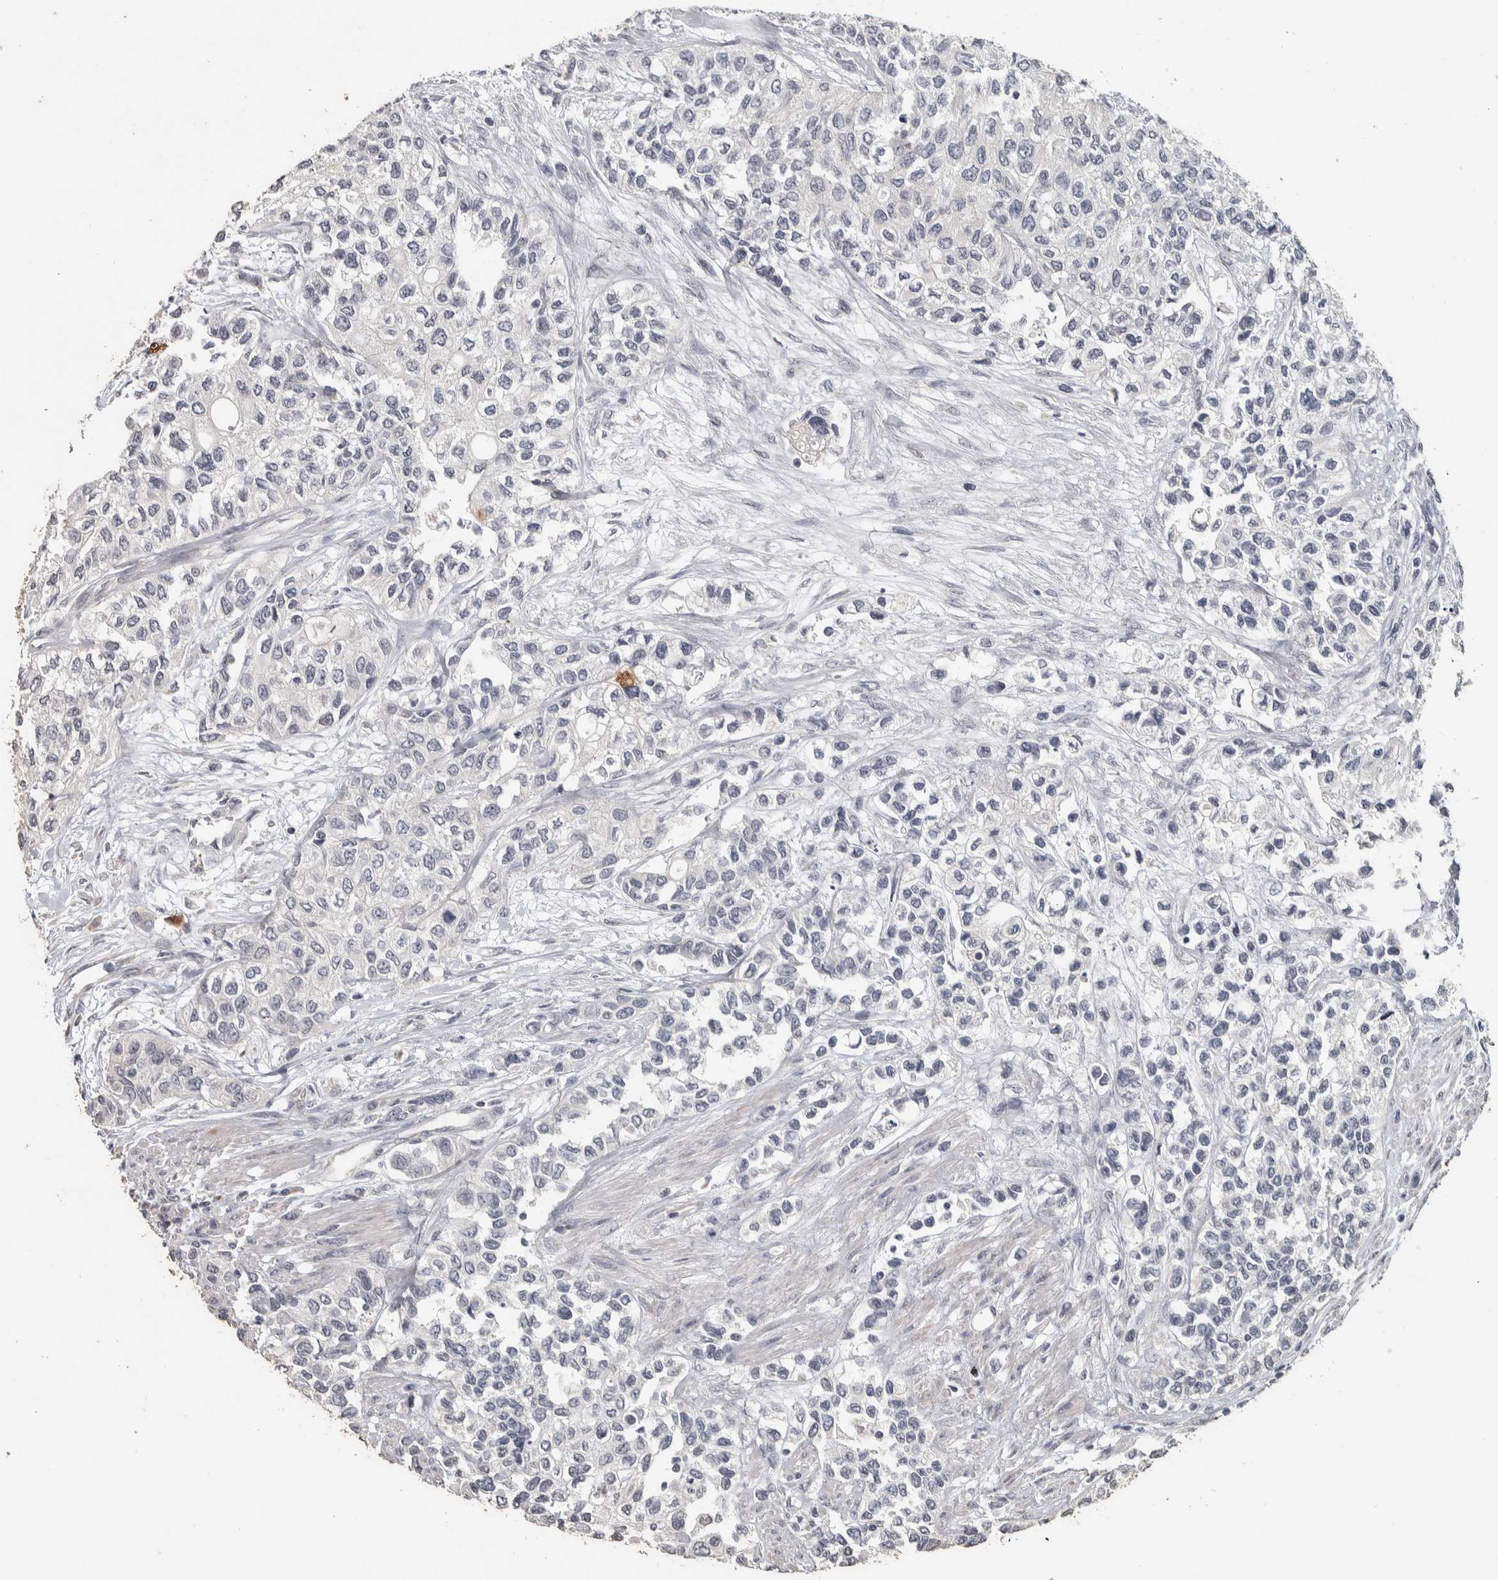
{"staining": {"intensity": "negative", "quantity": "none", "location": "none"}, "tissue": "urothelial cancer", "cell_type": "Tumor cells", "image_type": "cancer", "snomed": [{"axis": "morphology", "description": "Urothelial carcinoma, High grade"}, {"axis": "topography", "description": "Urinary bladder"}], "caption": "An image of urothelial carcinoma (high-grade) stained for a protein exhibits no brown staining in tumor cells. (DAB immunohistochemistry, high magnification).", "gene": "NECAB1", "patient": {"sex": "female", "age": 56}}